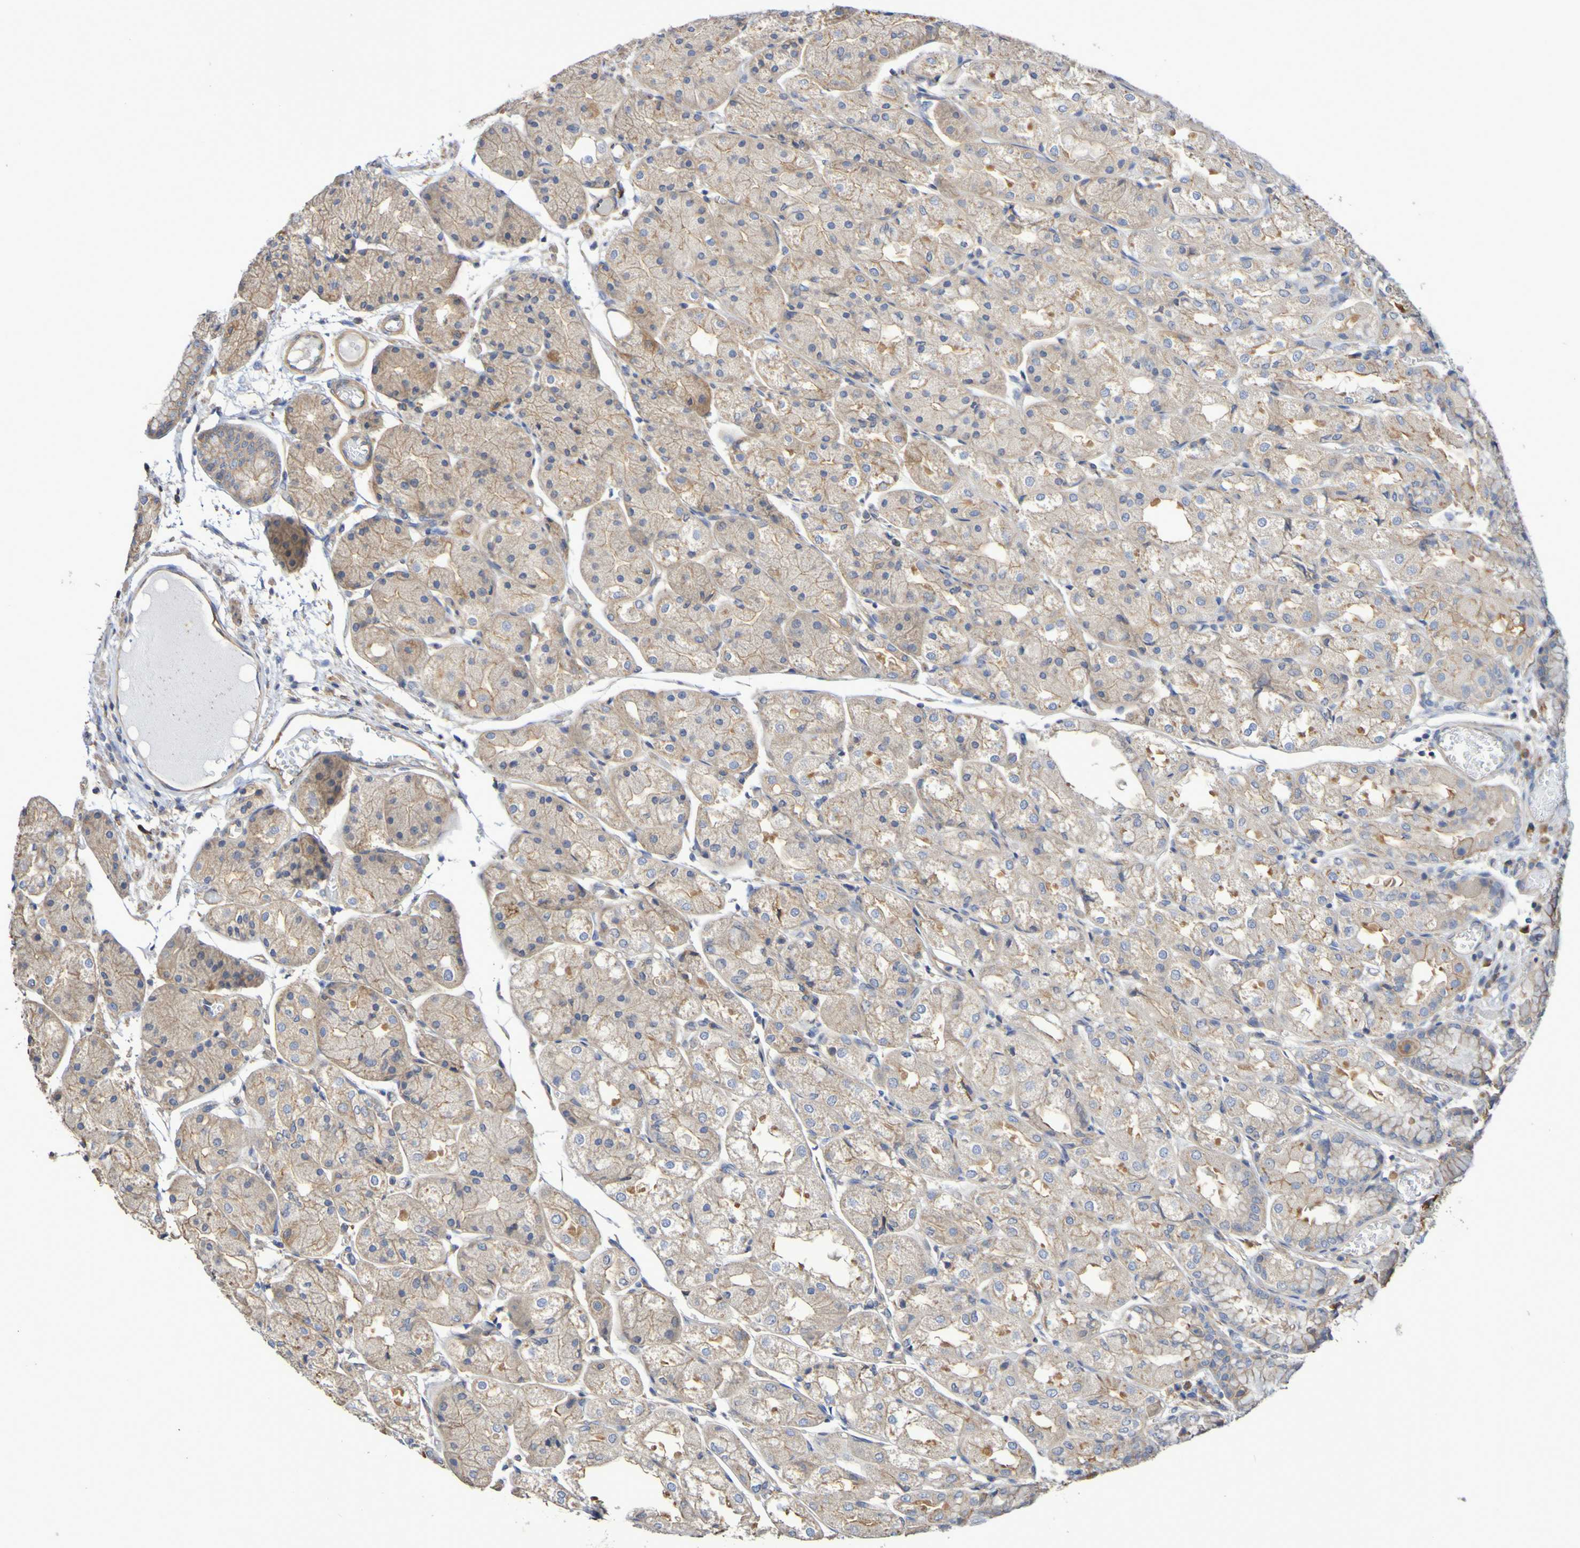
{"staining": {"intensity": "weak", "quantity": ">75%", "location": "cytoplasmic/membranous"}, "tissue": "stomach", "cell_type": "Glandular cells", "image_type": "normal", "snomed": [{"axis": "morphology", "description": "Normal tissue, NOS"}, {"axis": "topography", "description": "Stomach, upper"}], "caption": "A micrograph showing weak cytoplasmic/membranous staining in about >75% of glandular cells in normal stomach, as visualized by brown immunohistochemical staining.", "gene": "SYNJ1", "patient": {"sex": "male", "age": 72}}